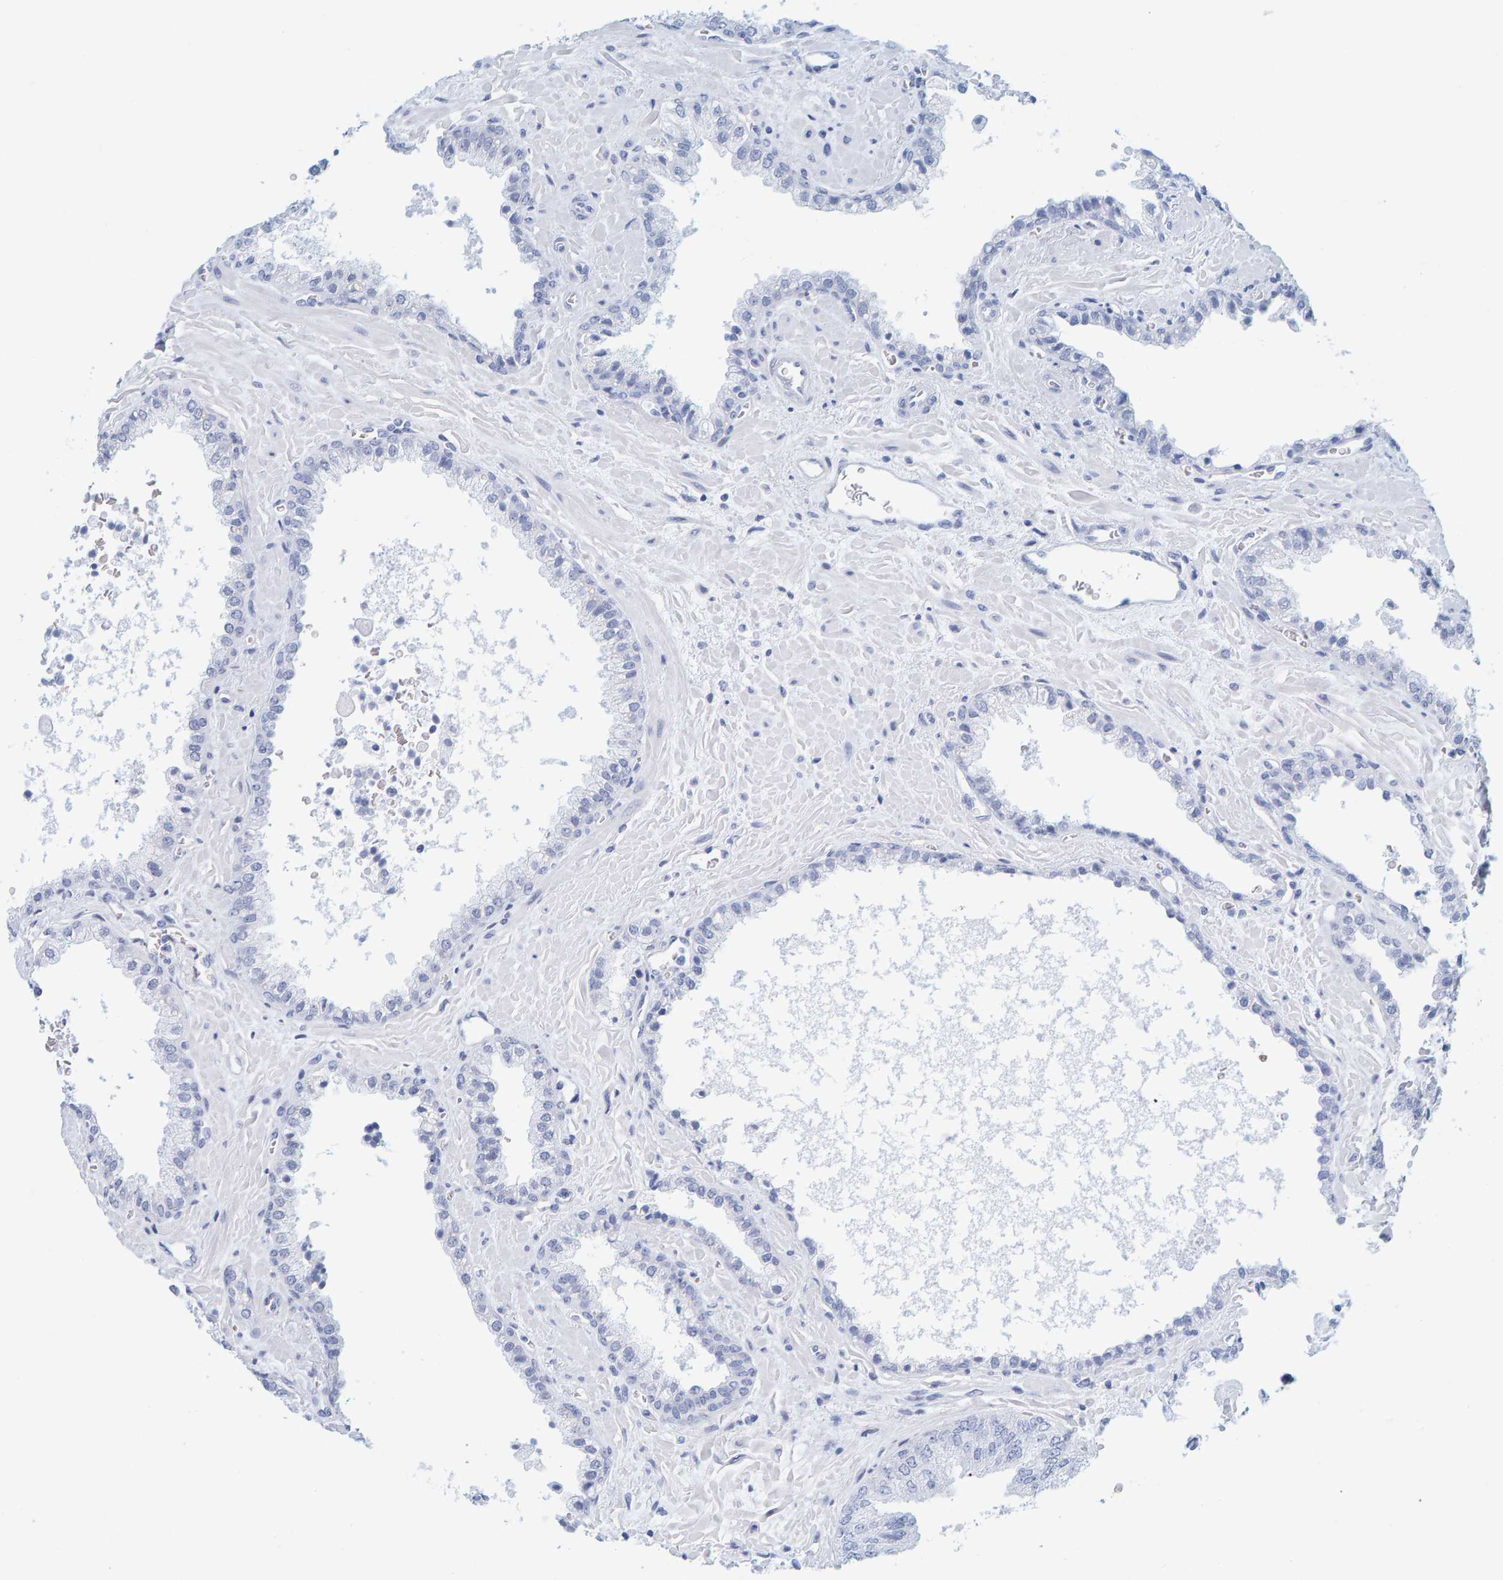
{"staining": {"intensity": "negative", "quantity": "none", "location": "none"}, "tissue": "prostate cancer", "cell_type": "Tumor cells", "image_type": "cancer", "snomed": [{"axis": "morphology", "description": "Adenocarcinoma, Low grade"}, {"axis": "topography", "description": "Prostate"}], "caption": "Prostate adenocarcinoma (low-grade) was stained to show a protein in brown. There is no significant staining in tumor cells. (DAB immunohistochemistry (IHC) visualized using brightfield microscopy, high magnification).", "gene": "SFTPC", "patient": {"sex": "male", "age": 71}}